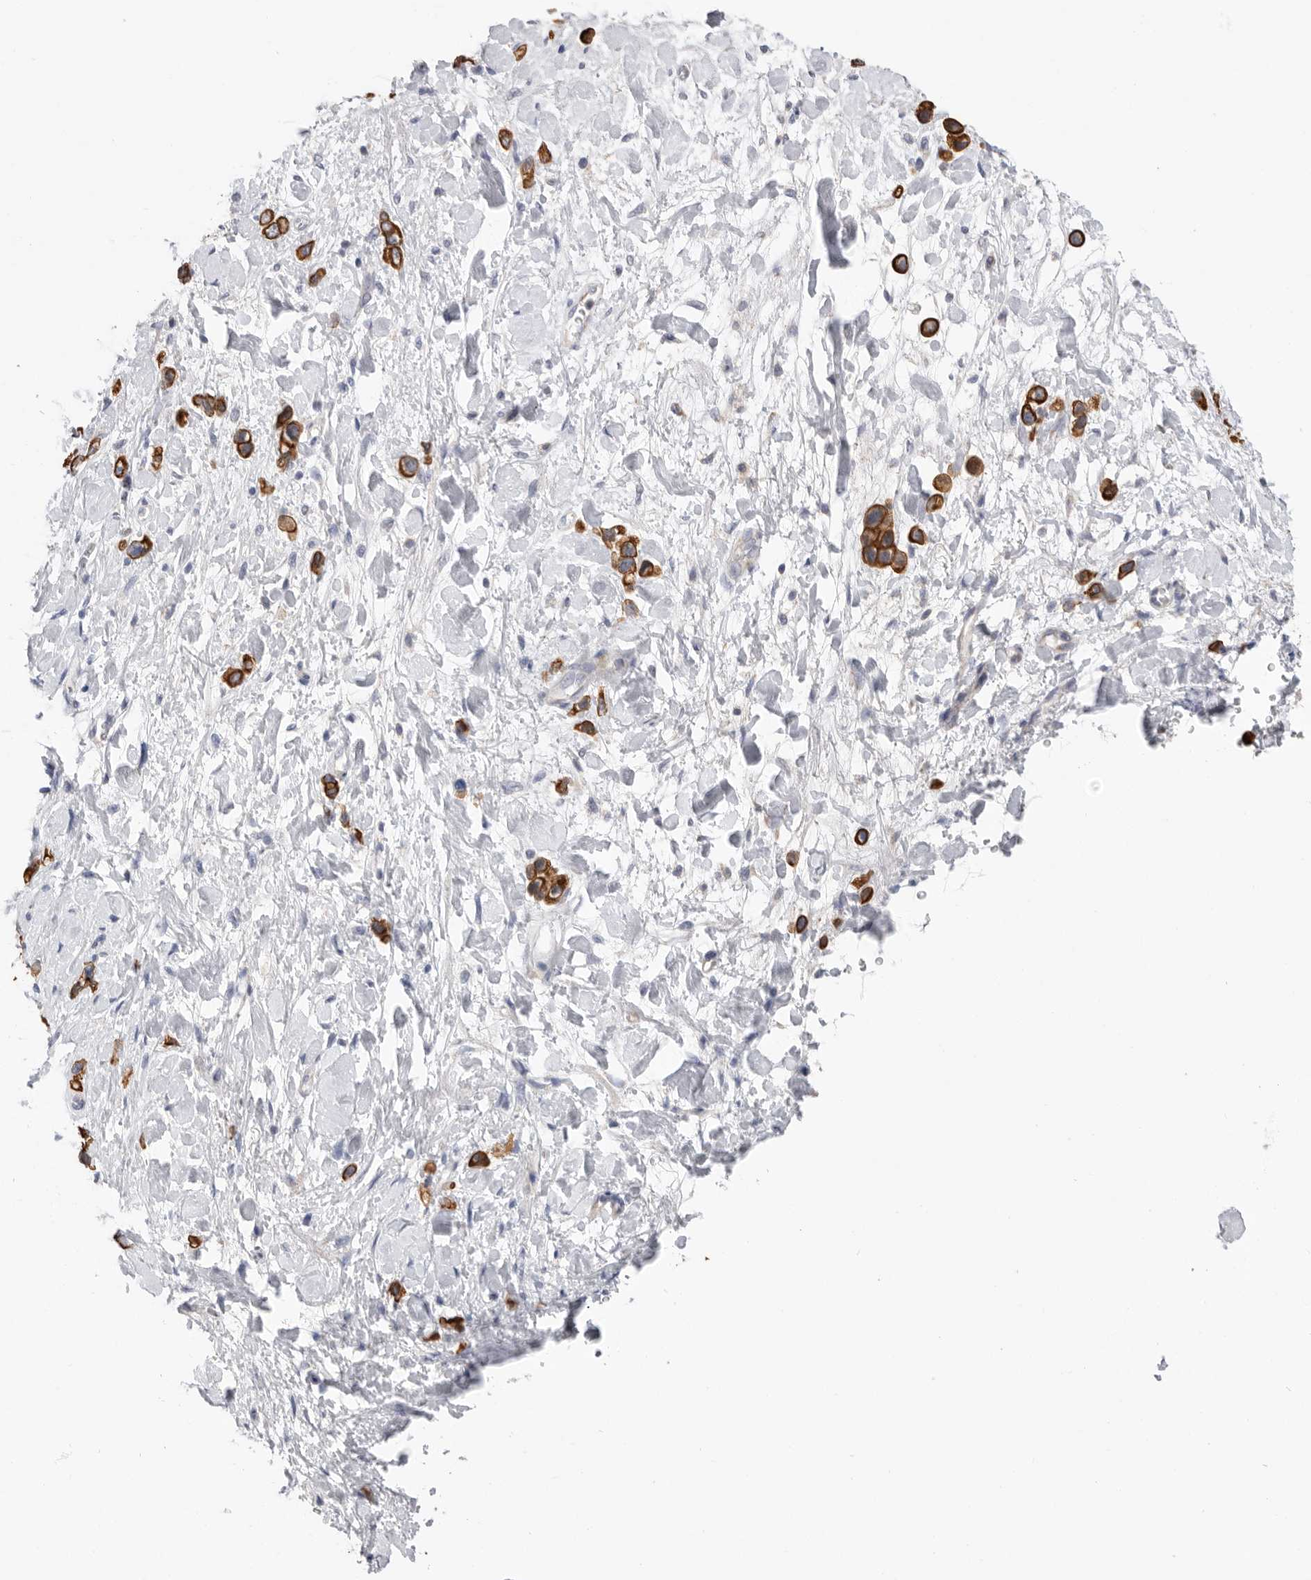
{"staining": {"intensity": "strong", "quantity": ">75%", "location": "cytoplasmic/membranous"}, "tissue": "stomach cancer", "cell_type": "Tumor cells", "image_type": "cancer", "snomed": [{"axis": "morphology", "description": "Adenocarcinoma, NOS"}, {"axis": "topography", "description": "Stomach"}], "caption": "Stomach cancer was stained to show a protein in brown. There is high levels of strong cytoplasmic/membranous positivity in approximately >75% of tumor cells.", "gene": "MTFR1L", "patient": {"sex": "female", "age": 65}}